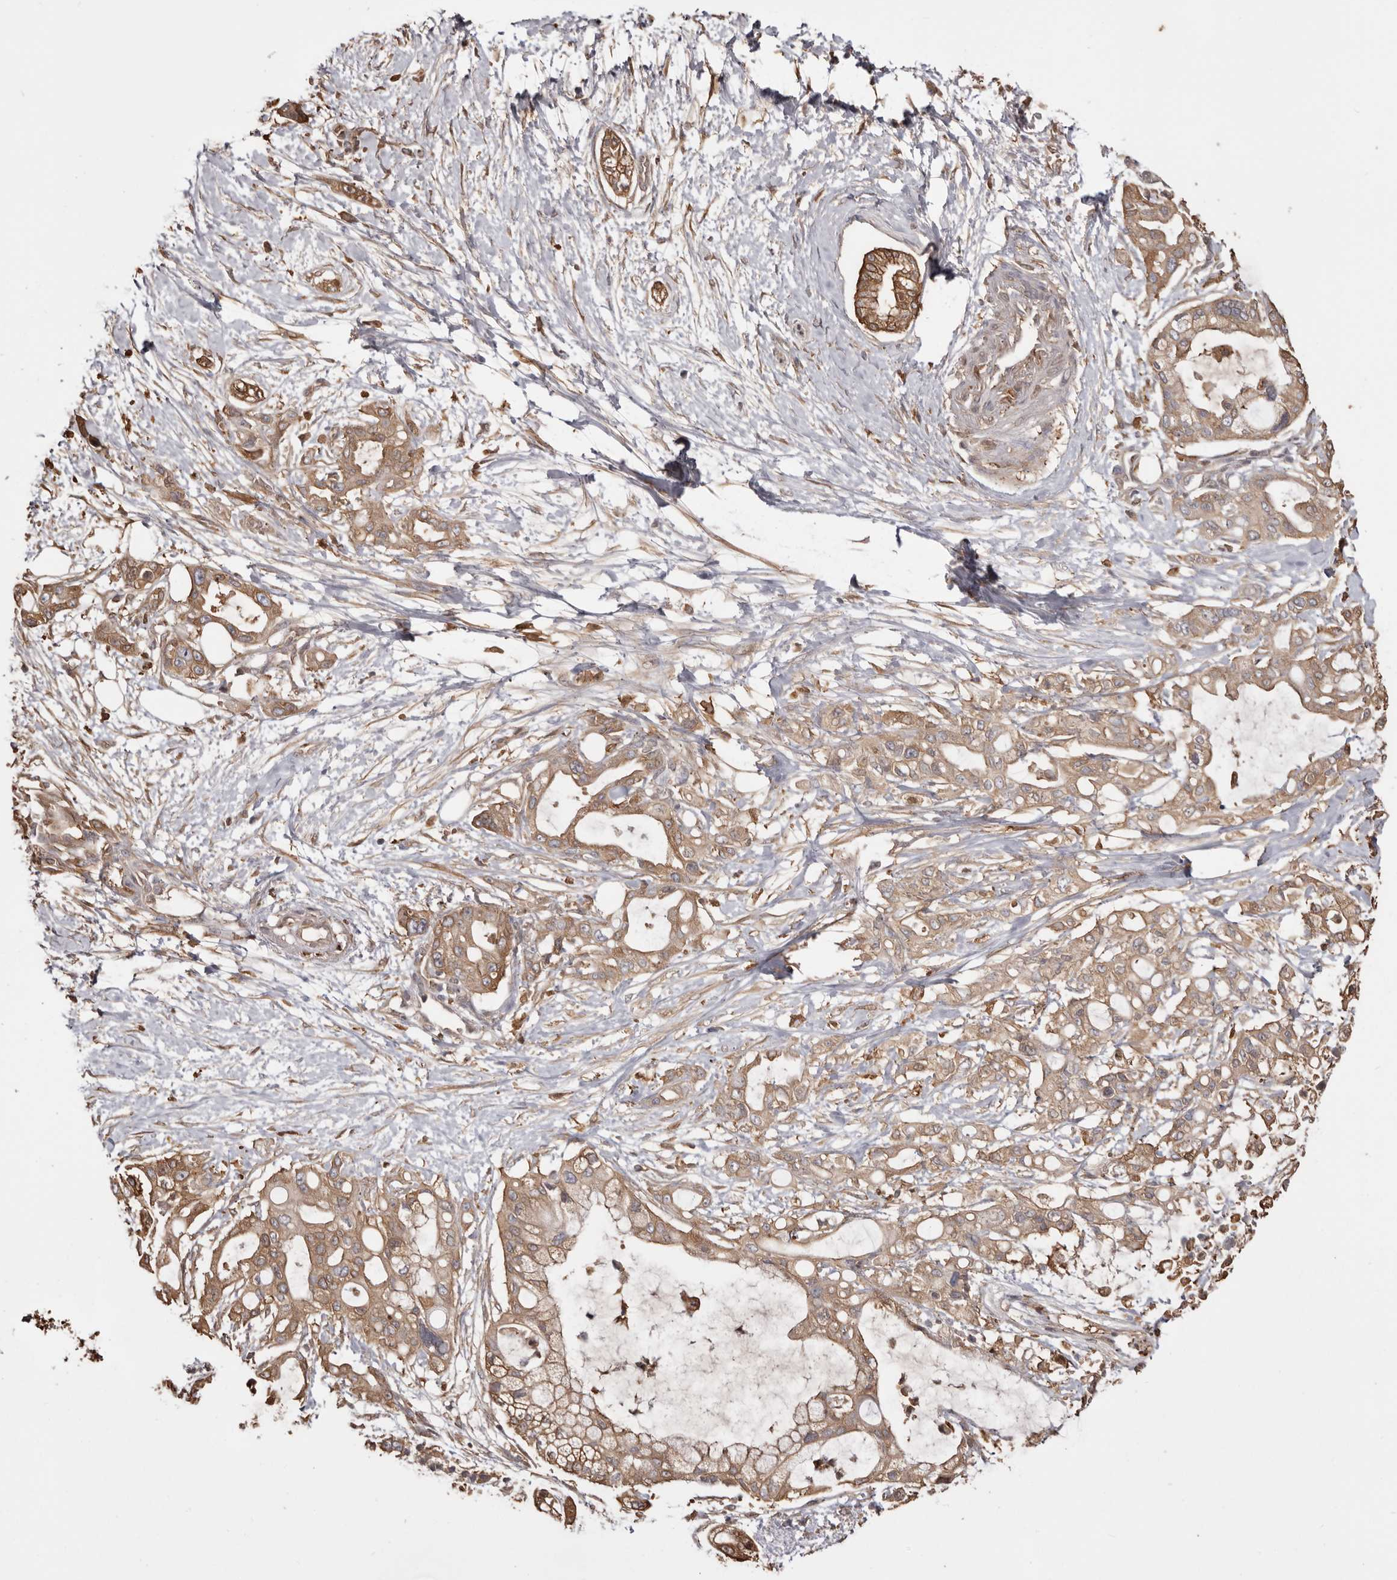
{"staining": {"intensity": "moderate", "quantity": "25%-75%", "location": "cytoplasmic/membranous"}, "tissue": "pancreatic cancer", "cell_type": "Tumor cells", "image_type": "cancer", "snomed": [{"axis": "morphology", "description": "Adenocarcinoma, NOS"}, {"axis": "topography", "description": "Pancreas"}], "caption": "Adenocarcinoma (pancreatic) stained with immunohistochemistry (IHC) exhibits moderate cytoplasmic/membranous expression in about 25%-75% of tumor cells.", "gene": "PKM", "patient": {"sex": "male", "age": 68}}